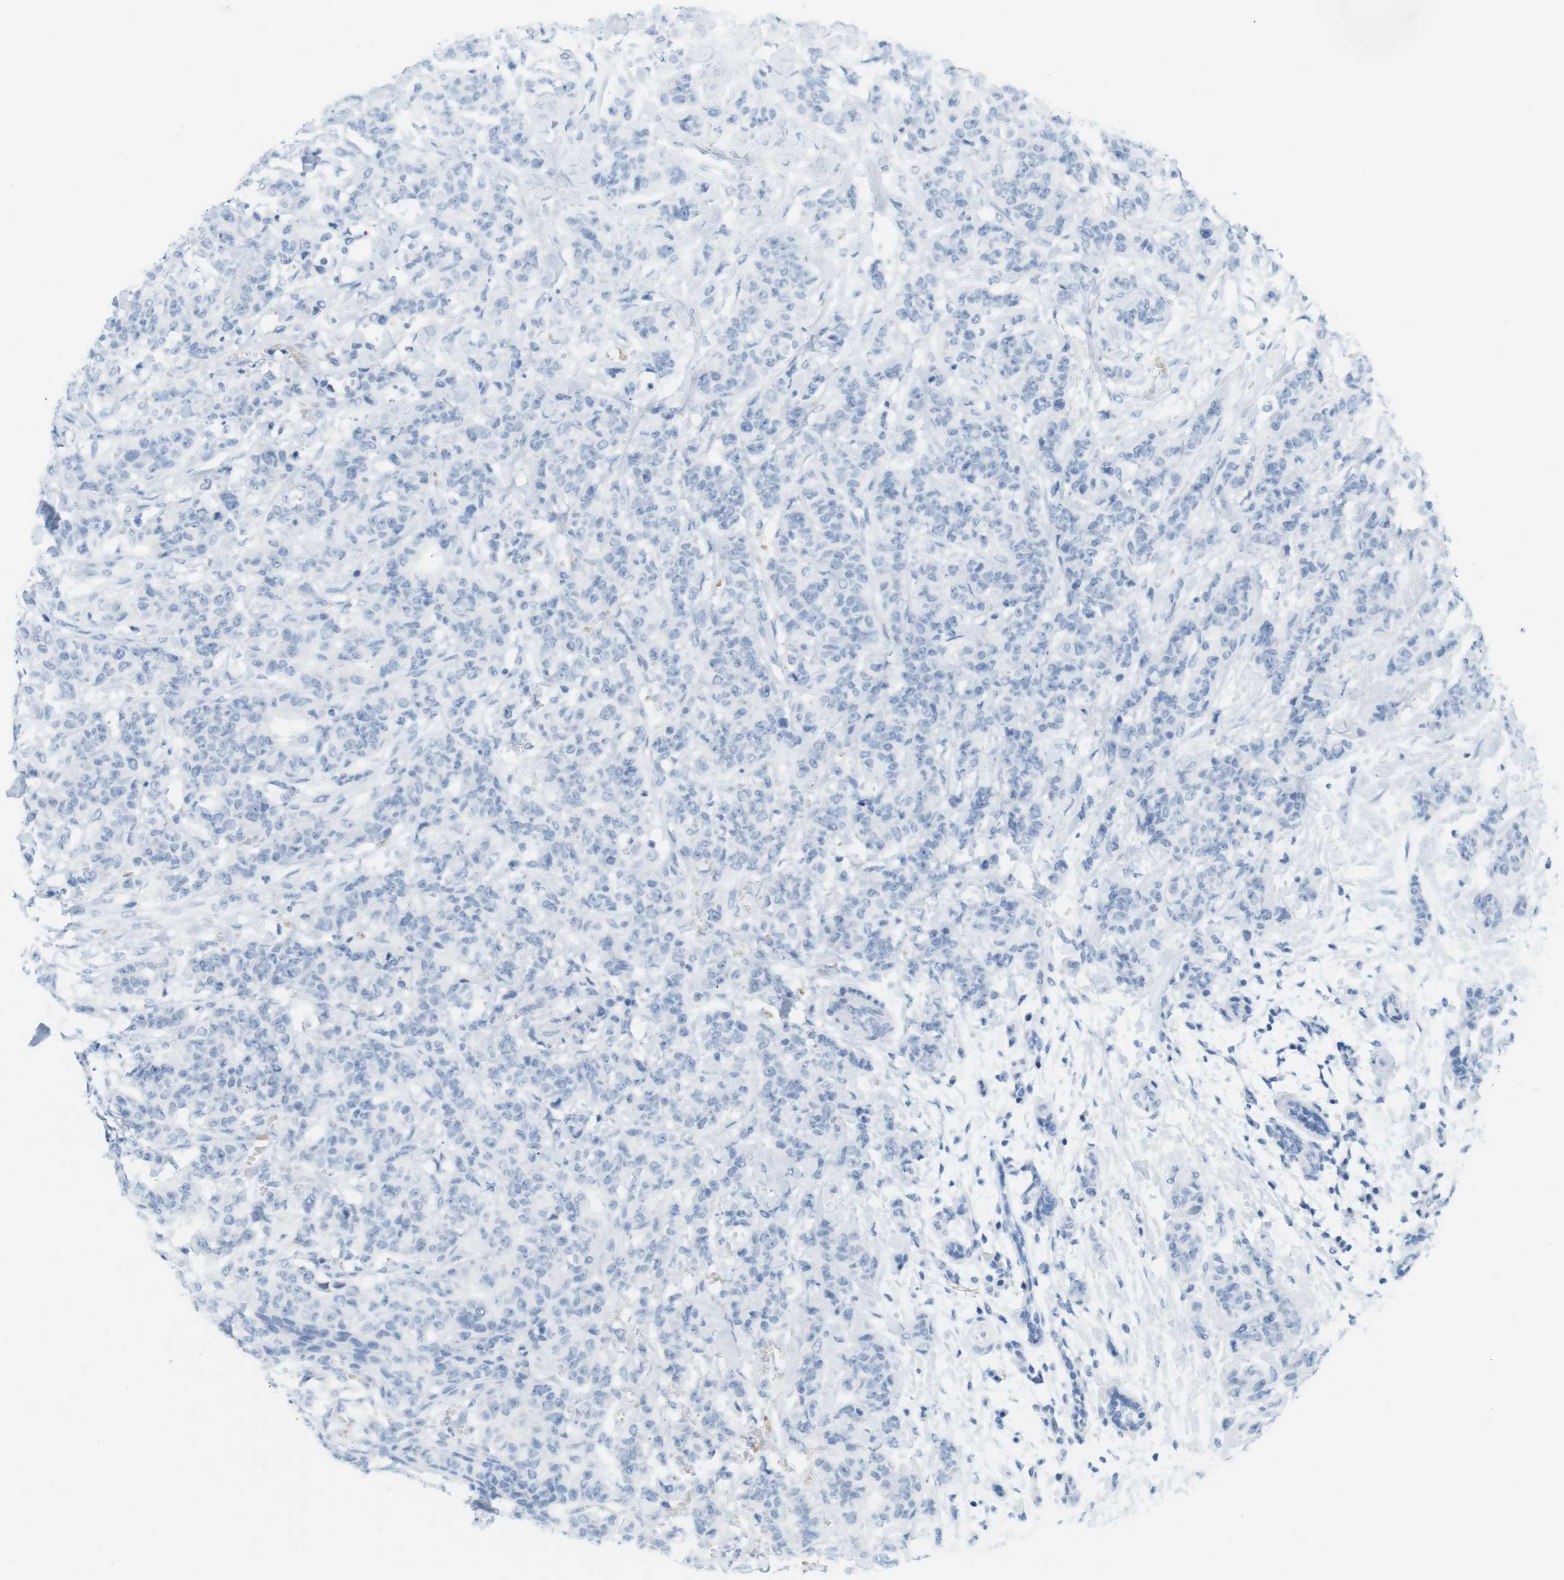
{"staining": {"intensity": "negative", "quantity": "none", "location": "none"}, "tissue": "breast cancer", "cell_type": "Tumor cells", "image_type": "cancer", "snomed": [{"axis": "morphology", "description": "Normal tissue, NOS"}, {"axis": "morphology", "description": "Duct carcinoma"}, {"axis": "topography", "description": "Breast"}], "caption": "Intraductal carcinoma (breast) was stained to show a protein in brown. There is no significant positivity in tumor cells.", "gene": "TNNT2", "patient": {"sex": "female", "age": 40}}